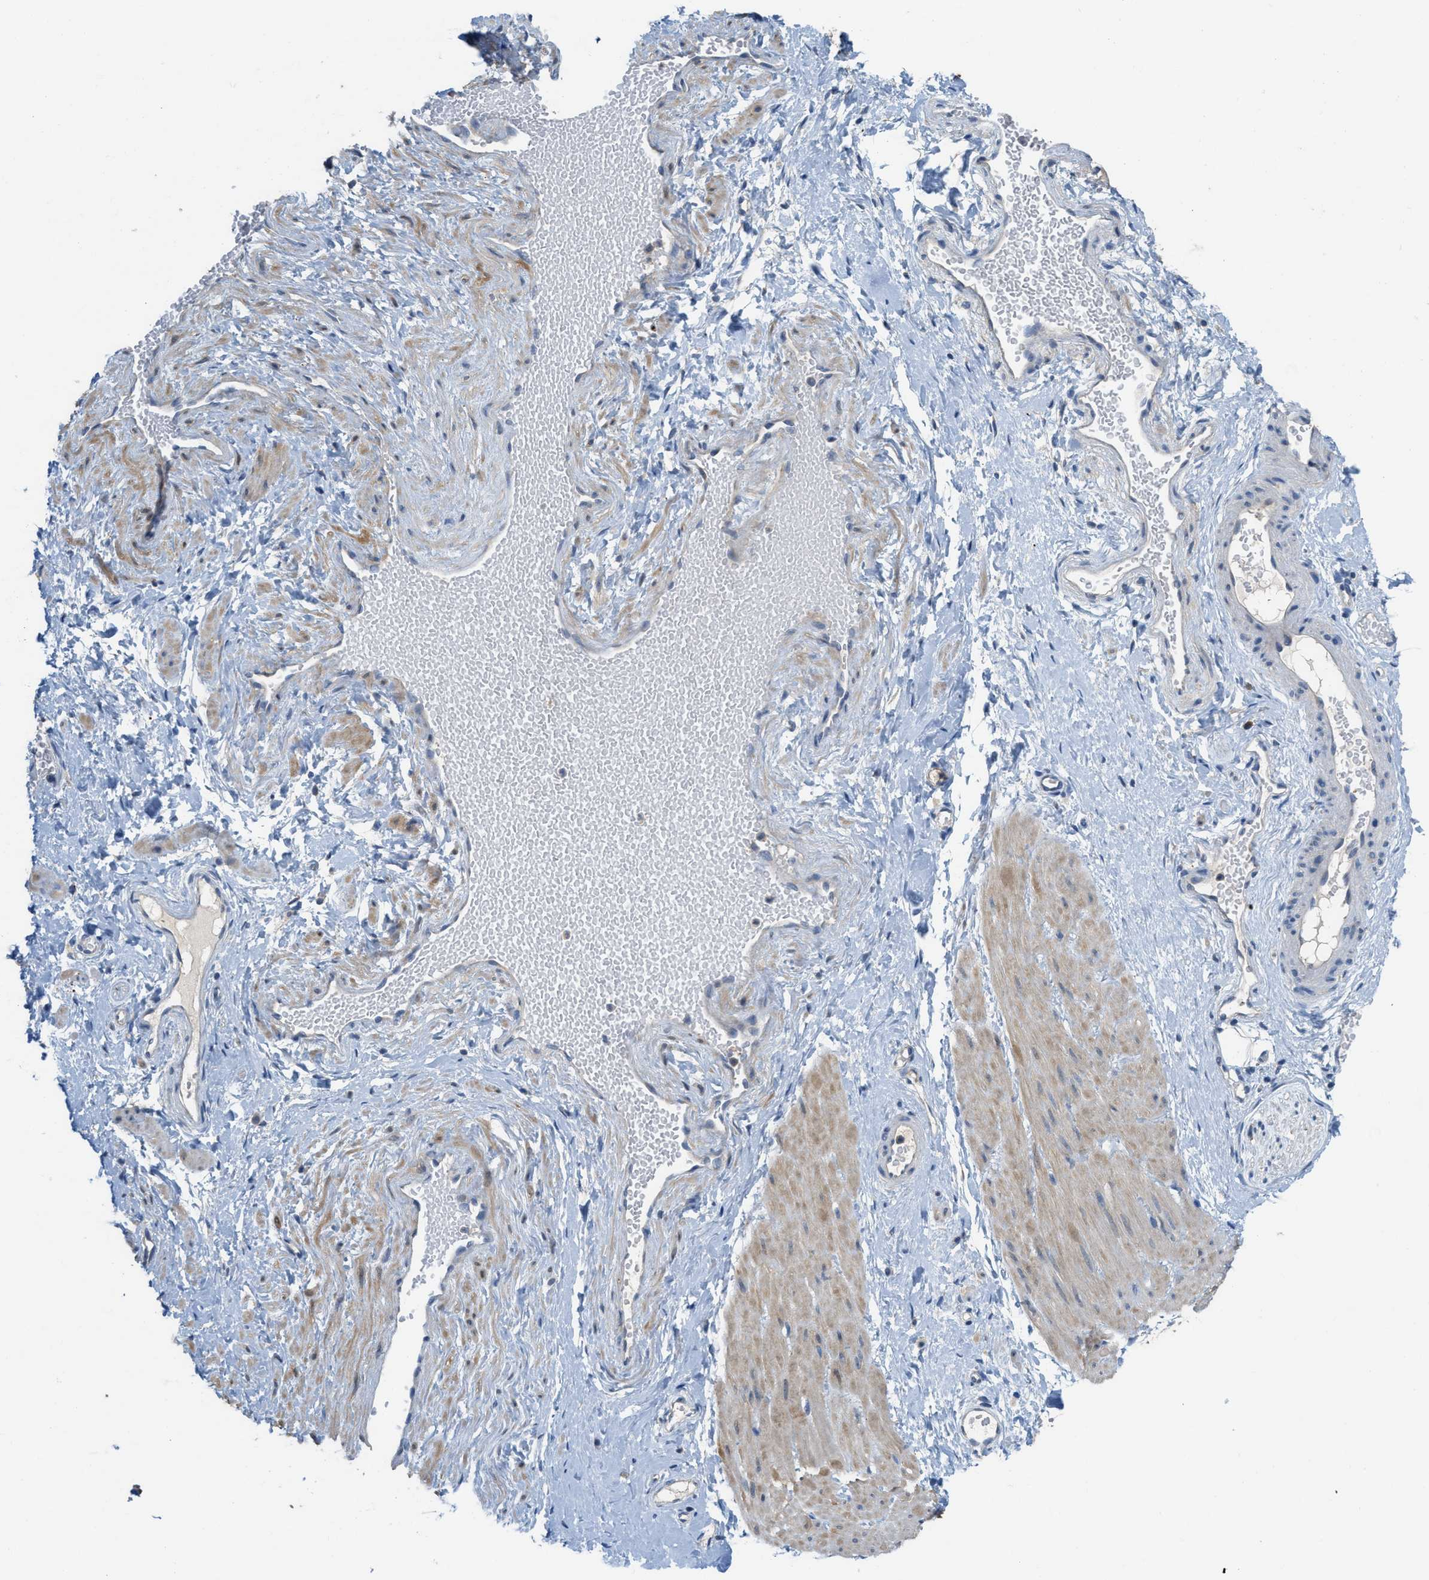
{"staining": {"intensity": "negative", "quantity": "none", "location": "none"}, "tissue": "adipose tissue", "cell_type": "Adipocytes", "image_type": "normal", "snomed": [{"axis": "morphology", "description": "Normal tissue, NOS"}, {"axis": "topography", "description": "Soft tissue"}, {"axis": "topography", "description": "Vascular tissue"}], "caption": "Immunohistochemistry micrograph of benign adipose tissue stained for a protein (brown), which displays no expression in adipocytes.", "gene": "UBA5", "patient": {"sex": "female", "age": 35}}